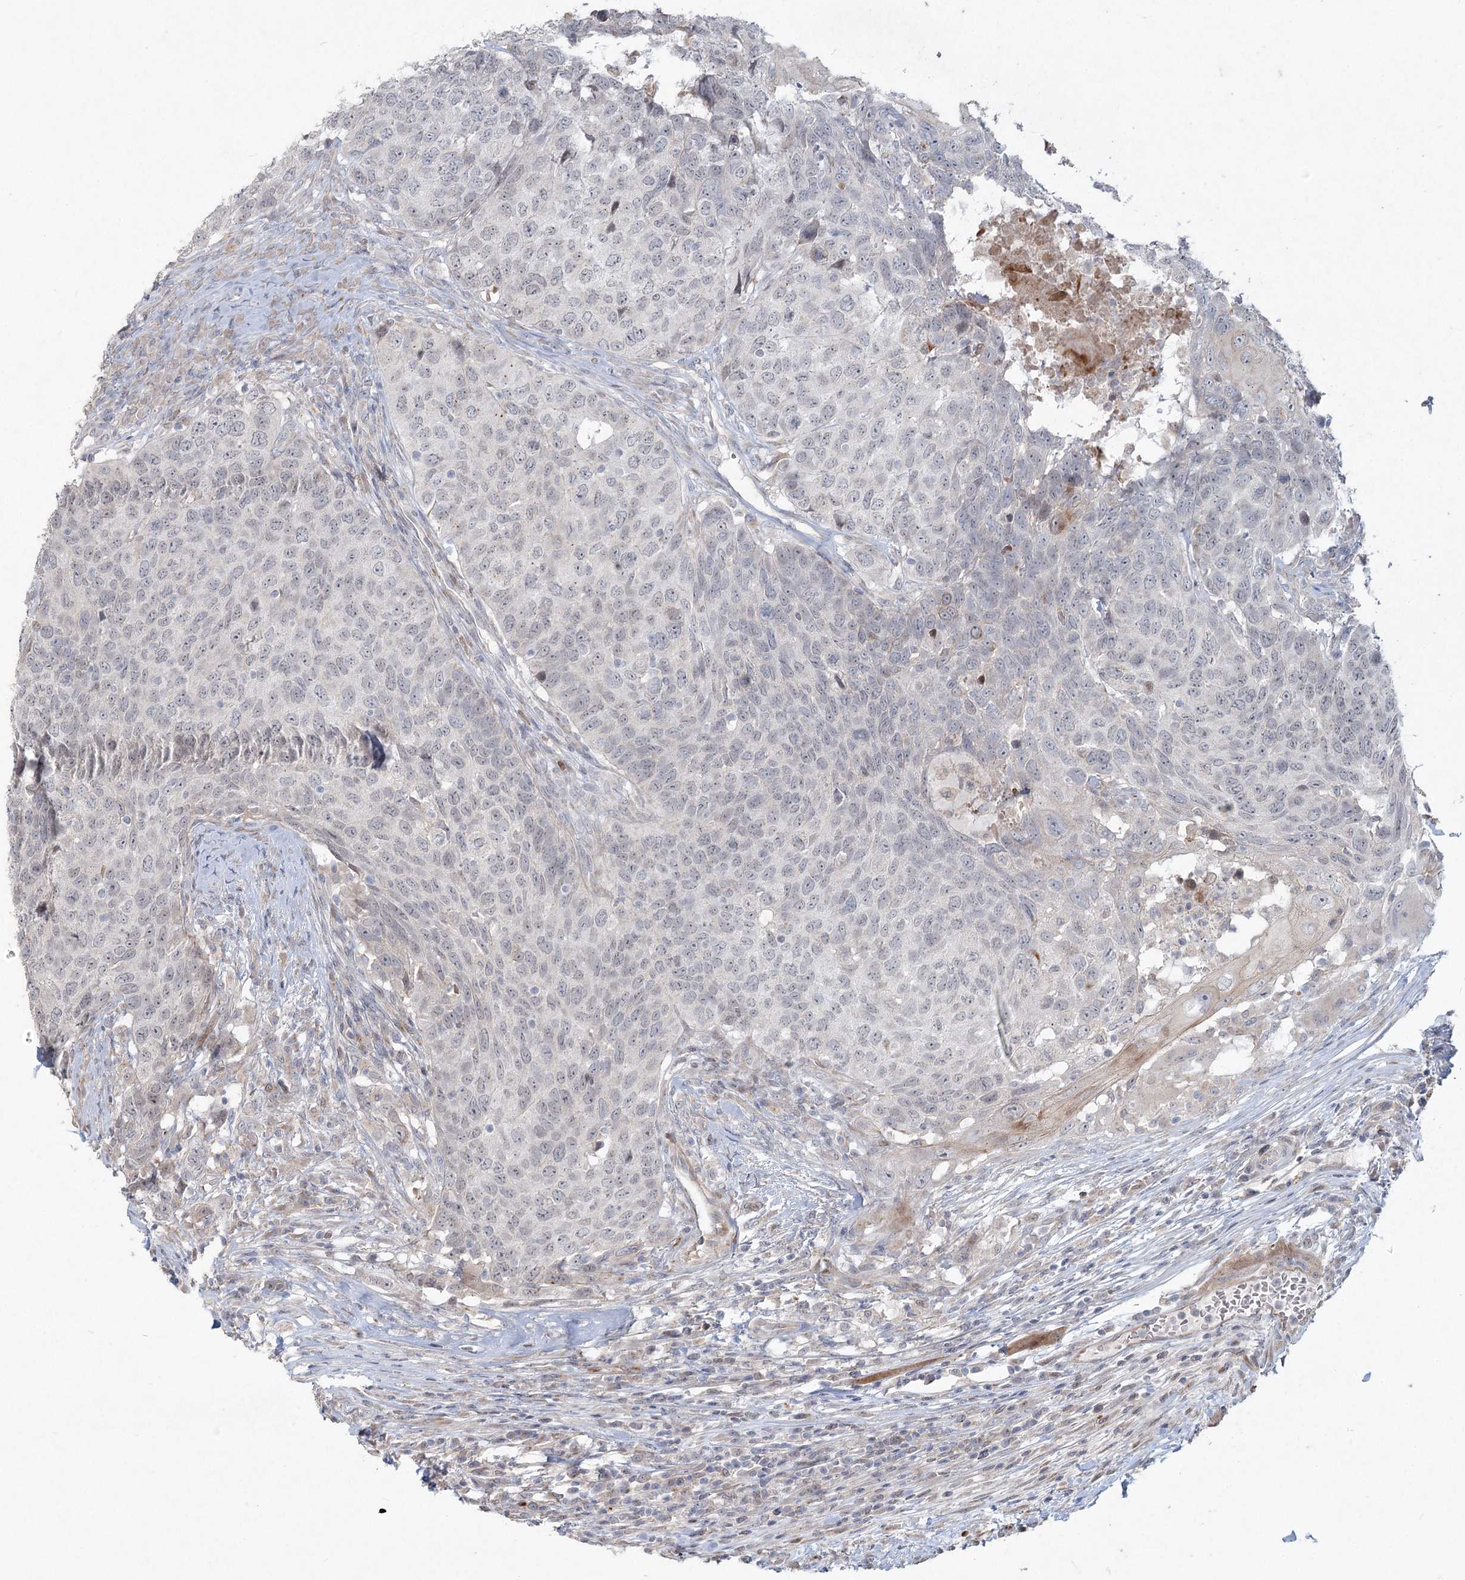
{"staining": {"intensity": "weak", "quantity": "<25%", "location": "cytoplasmic/membranous"}, "tissue": "head and neck cancer", "cell_type": "Tumor cells", "image_type": "cancer", "snomed": [{"axis": "morphology", "description": "Squamous cell carcinoma, NOS"}, {"axis": "topography", "description": "Head-Neck"}], "caption": "The photomicrograph shows no significant positivity in tumor cells of head and neck cancer (squamous cell carcinoma).", "gene": "LRP2BP", "patient": {"sex": "male", "age": 66}}